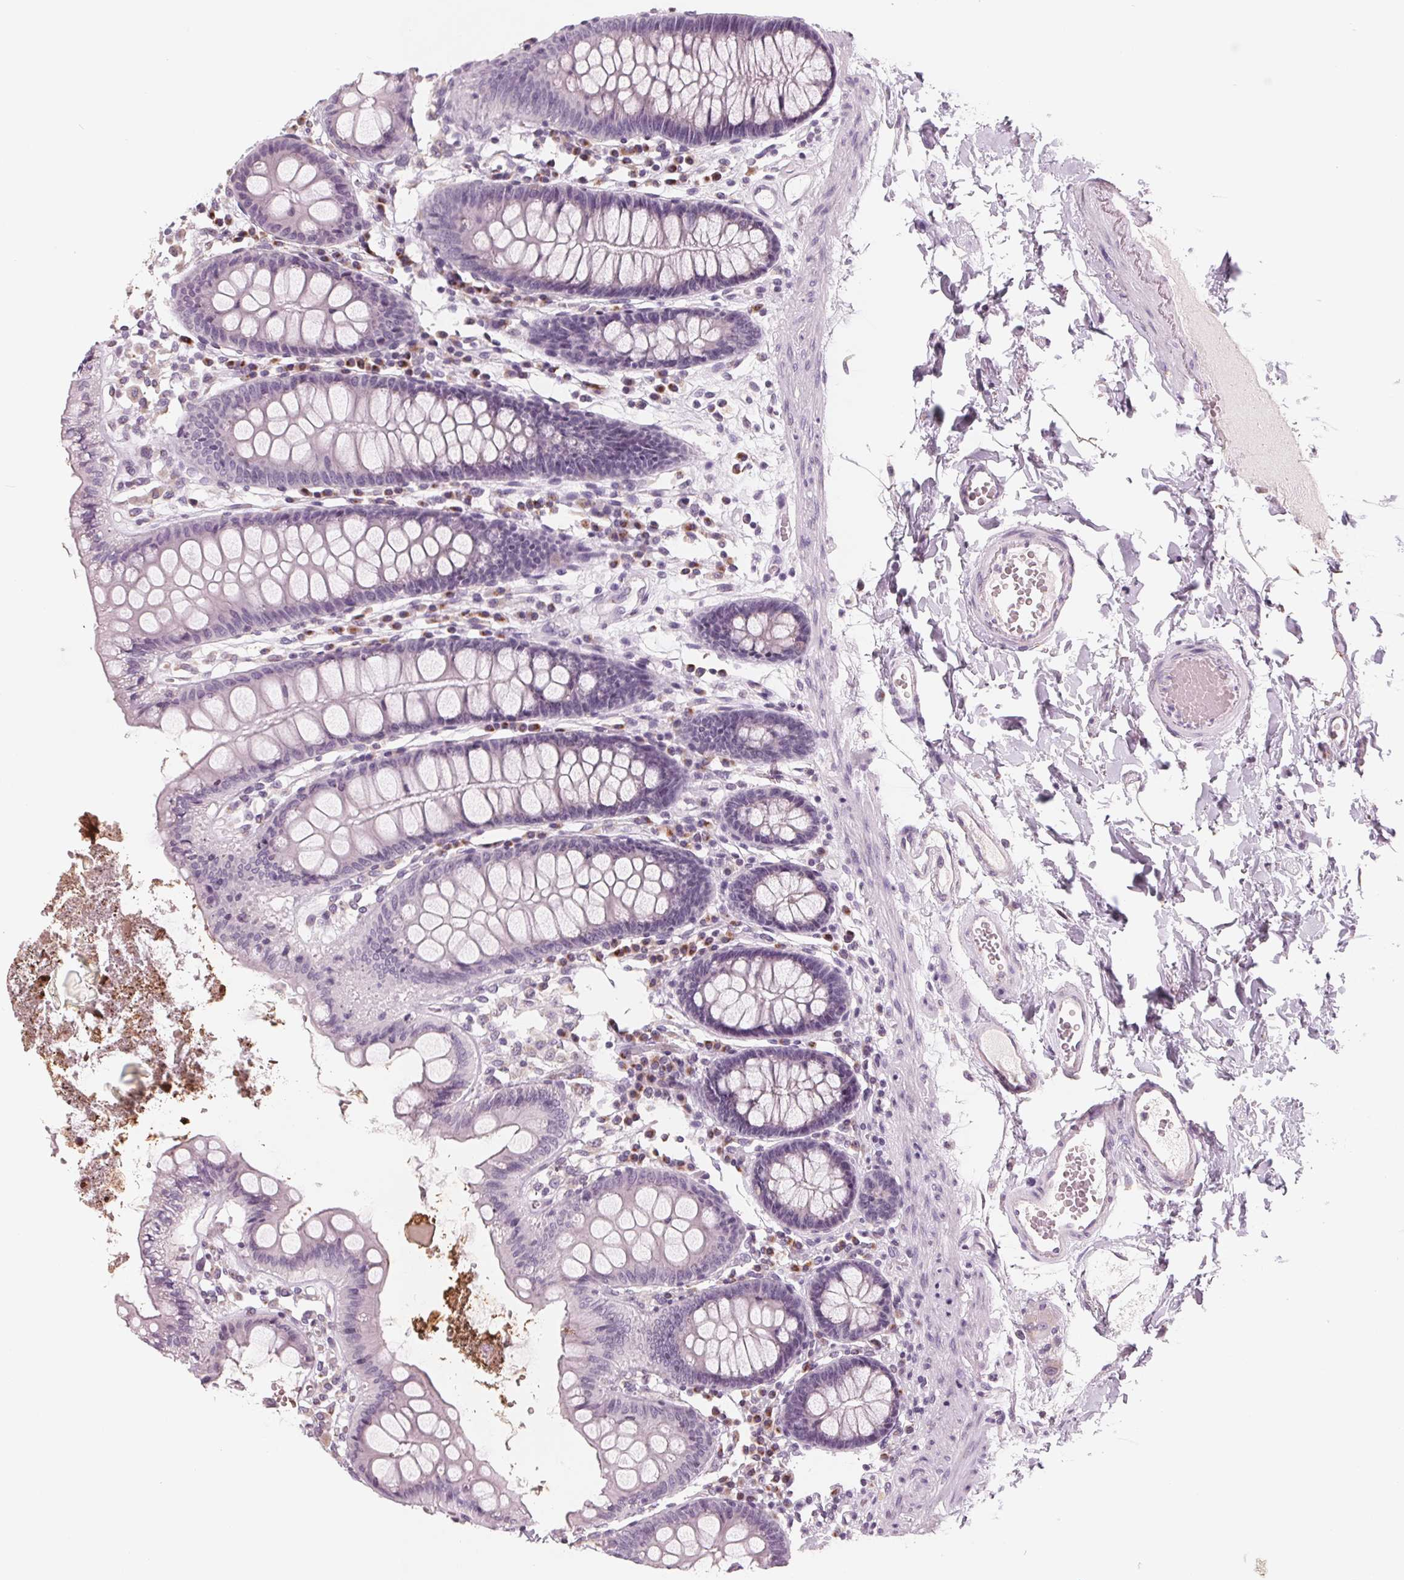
{"staining": {"intensity": "negative", "quantity": "none", "location": "none"}, "tissue": "colon", "cell_type": "Endothelial cells", "image_type": "normal", "snomed": [{"axis": "morphology", "description": "Normal tissue, NOS"}, {"axis": "topography", "description": "Colon"}], "caption": "Immunohistochemistry (IHC) photomicrograph of benign human colon stained for a protein (brown), which demonstrates no expression in endothelial cells.", "gene": "IL9R", "patient": {"sex": "male", "age": 84}}